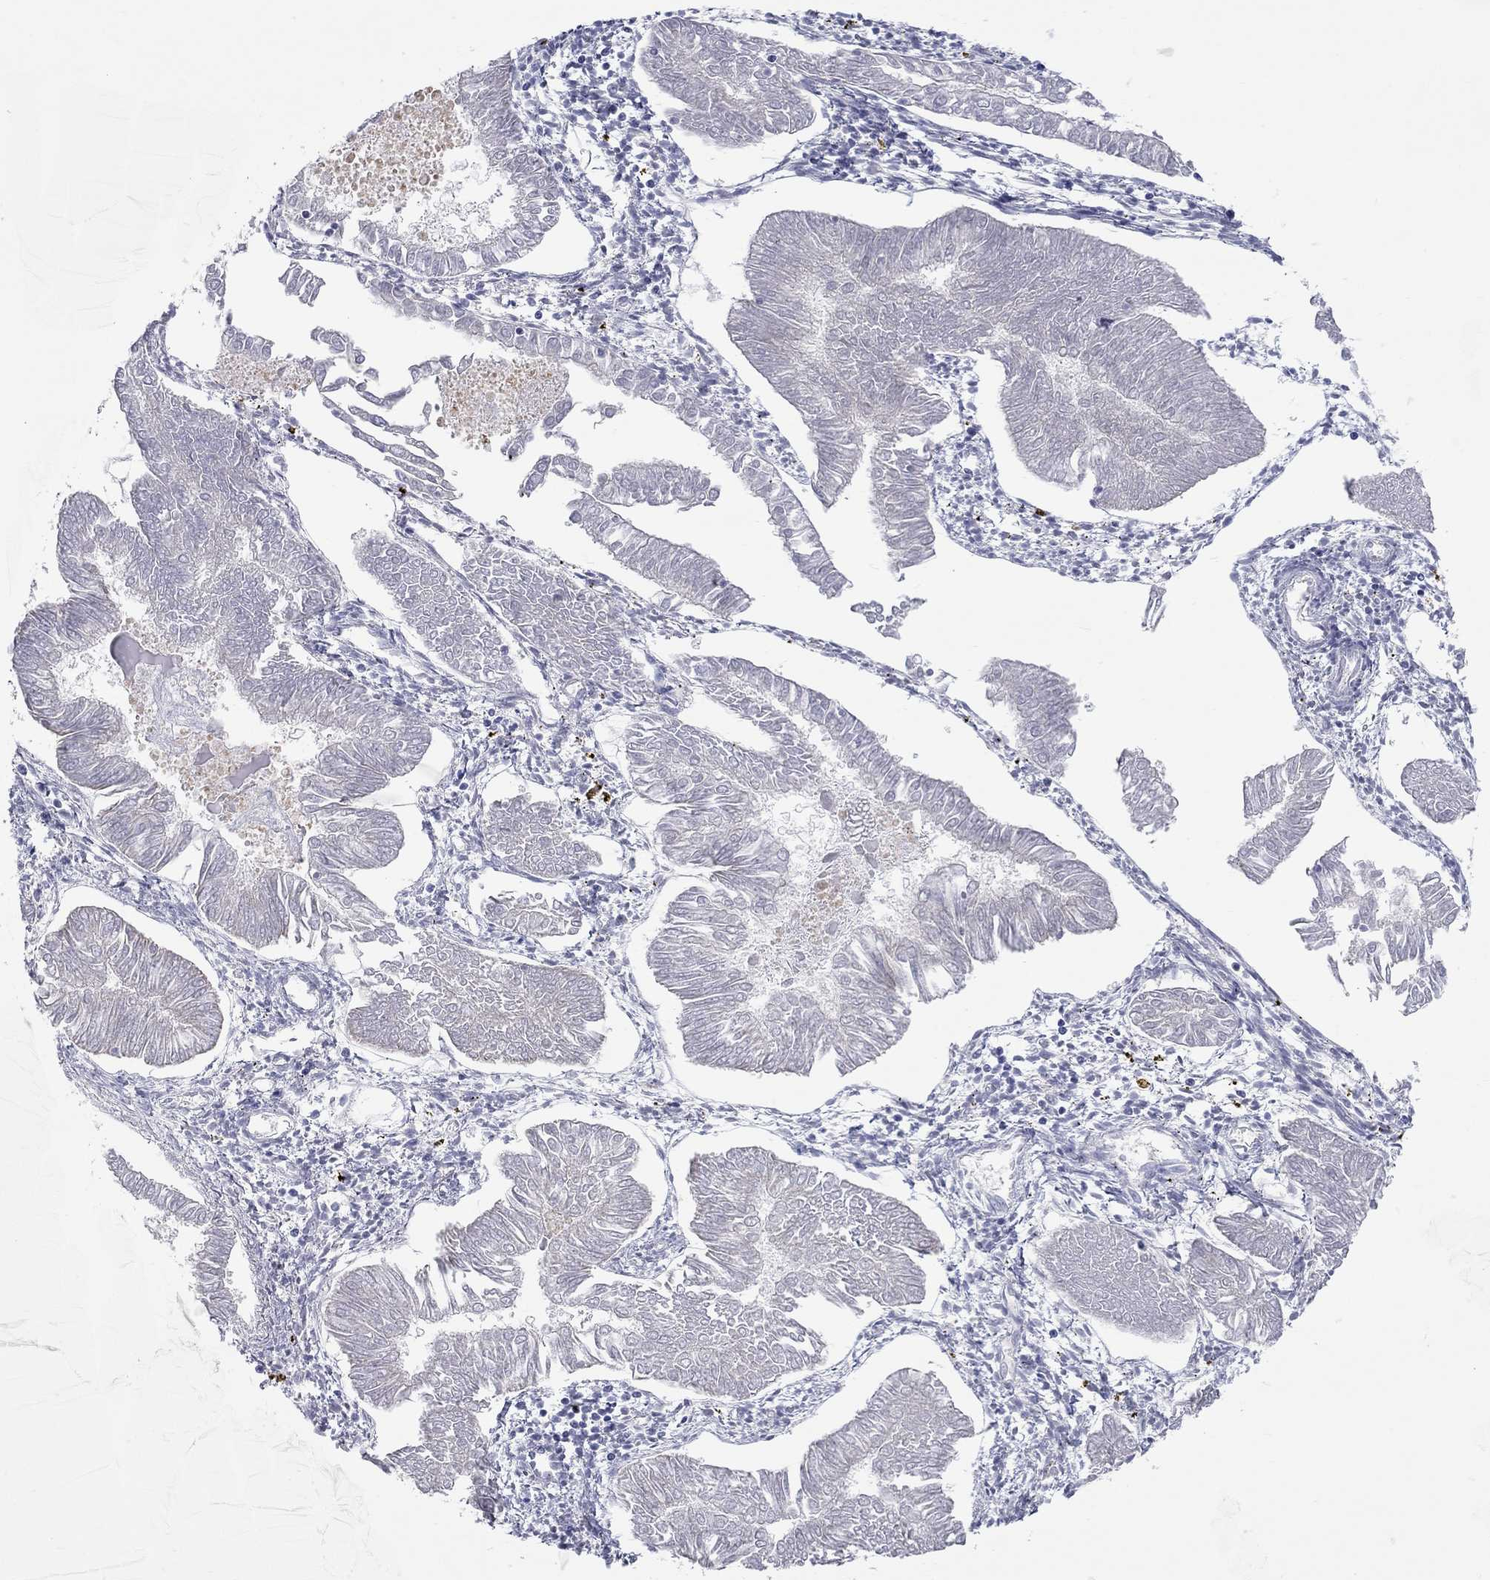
{"staining": {"intensity": "negative", "quantity": "none", "location": "none"}, "tissue": "endometrial cancer", "cell_type": "Tumor cells", "image_type": "cancer", "snomed": [{"axis": "morphology", "description": "Adenocarcinoma, NOS"}, {"axis": "topography", "description": "Endometrium"}], "caption": "Immunohistochemical staining of endometrial adenocarcinoma displays no significant positivity in tumor cells.", "gene": "RCAN1", "patient": {"sex": "female", "age": 53}}